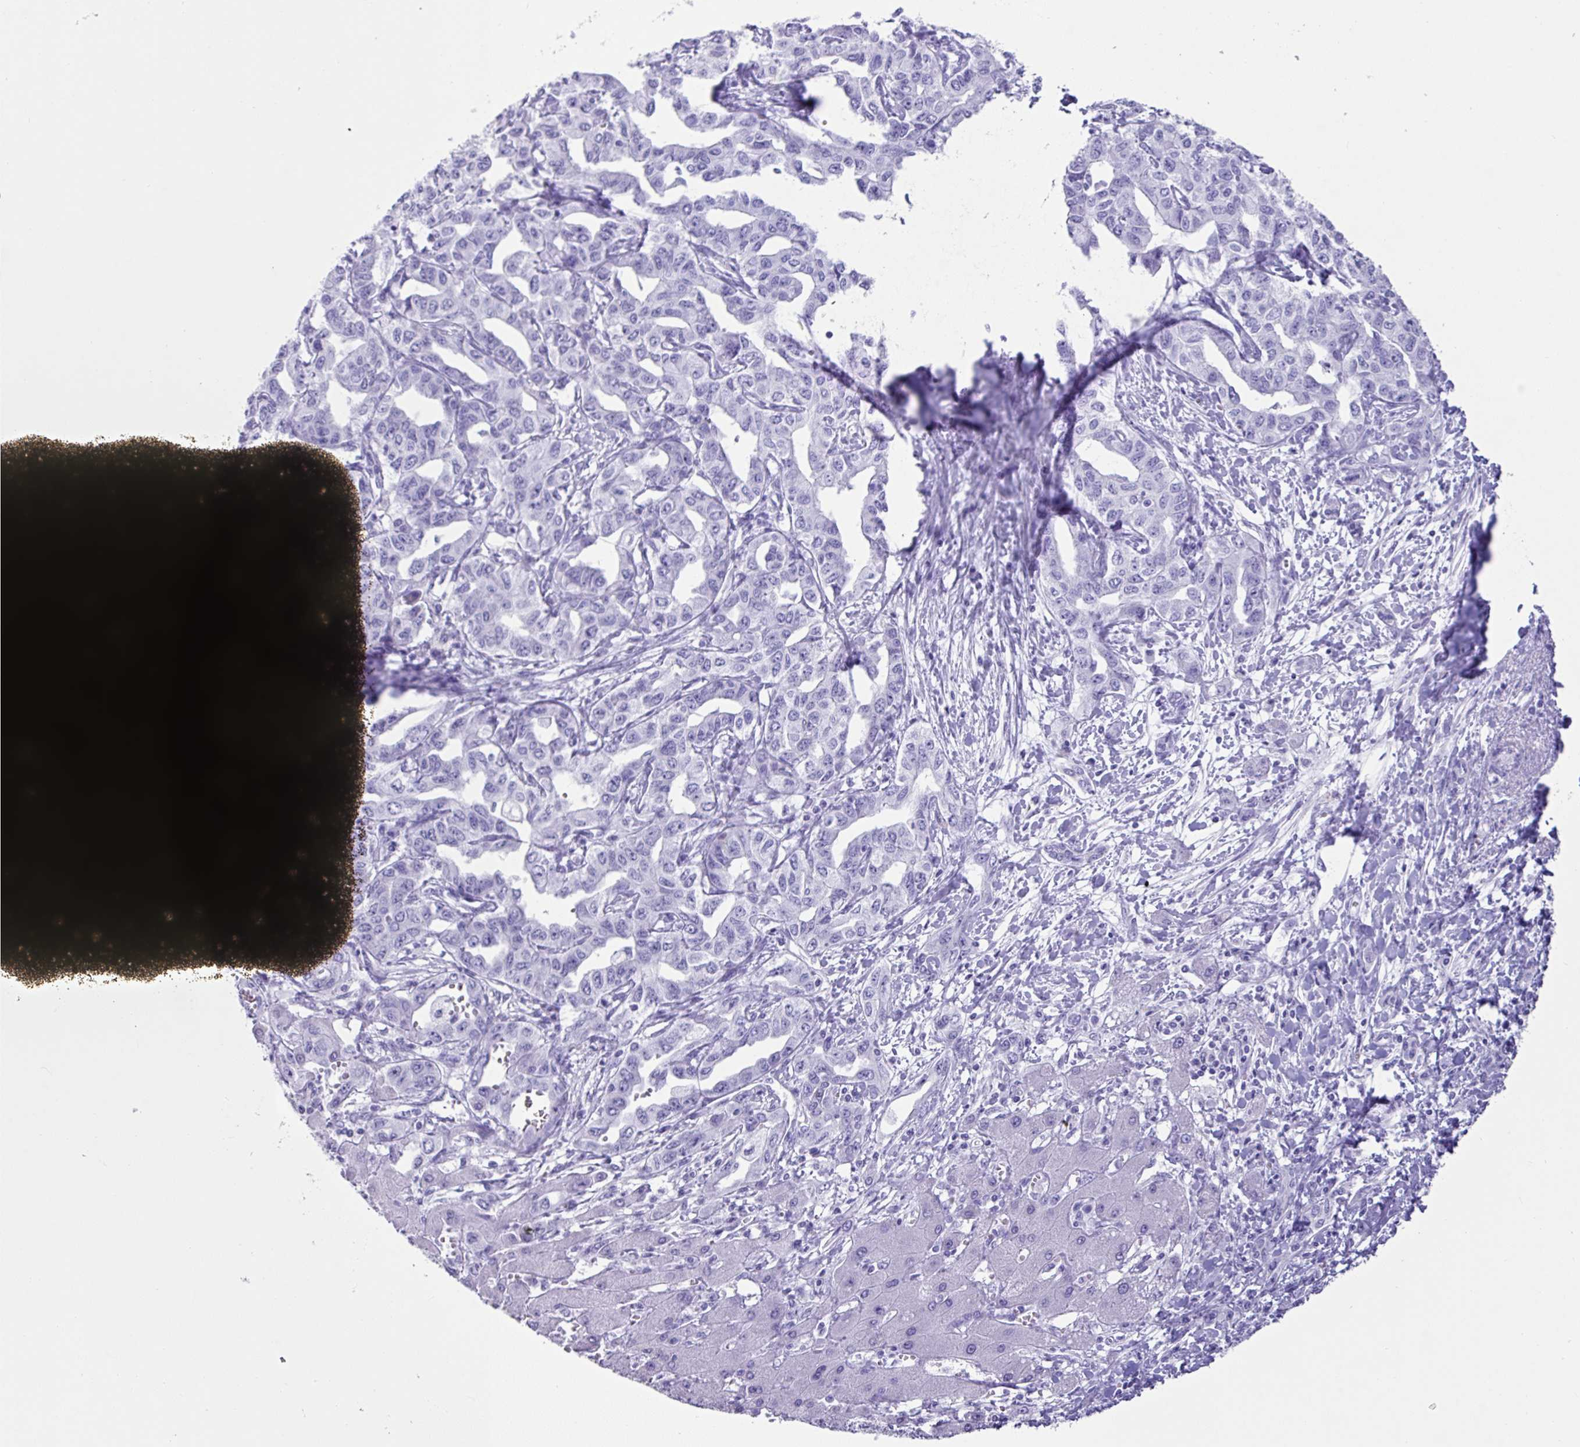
{"staining": {"intensity": "negative", "quantity": "none", "location": "none"}, "tissue": "liver cancer", "cell_type": "Tumor cells", "image_type": "cancer", "snomed": [{"axis": "morphology", "description": "Cholangiocarcinoma"}, {"axis": "topography", "description": "Liver"}], "caption": "Tumor cells are negative for brown protein staining in cholangiocarcinoma (liver).", "gene": "NCCRP1", "patient": {"sex": "male", "age": 59}}